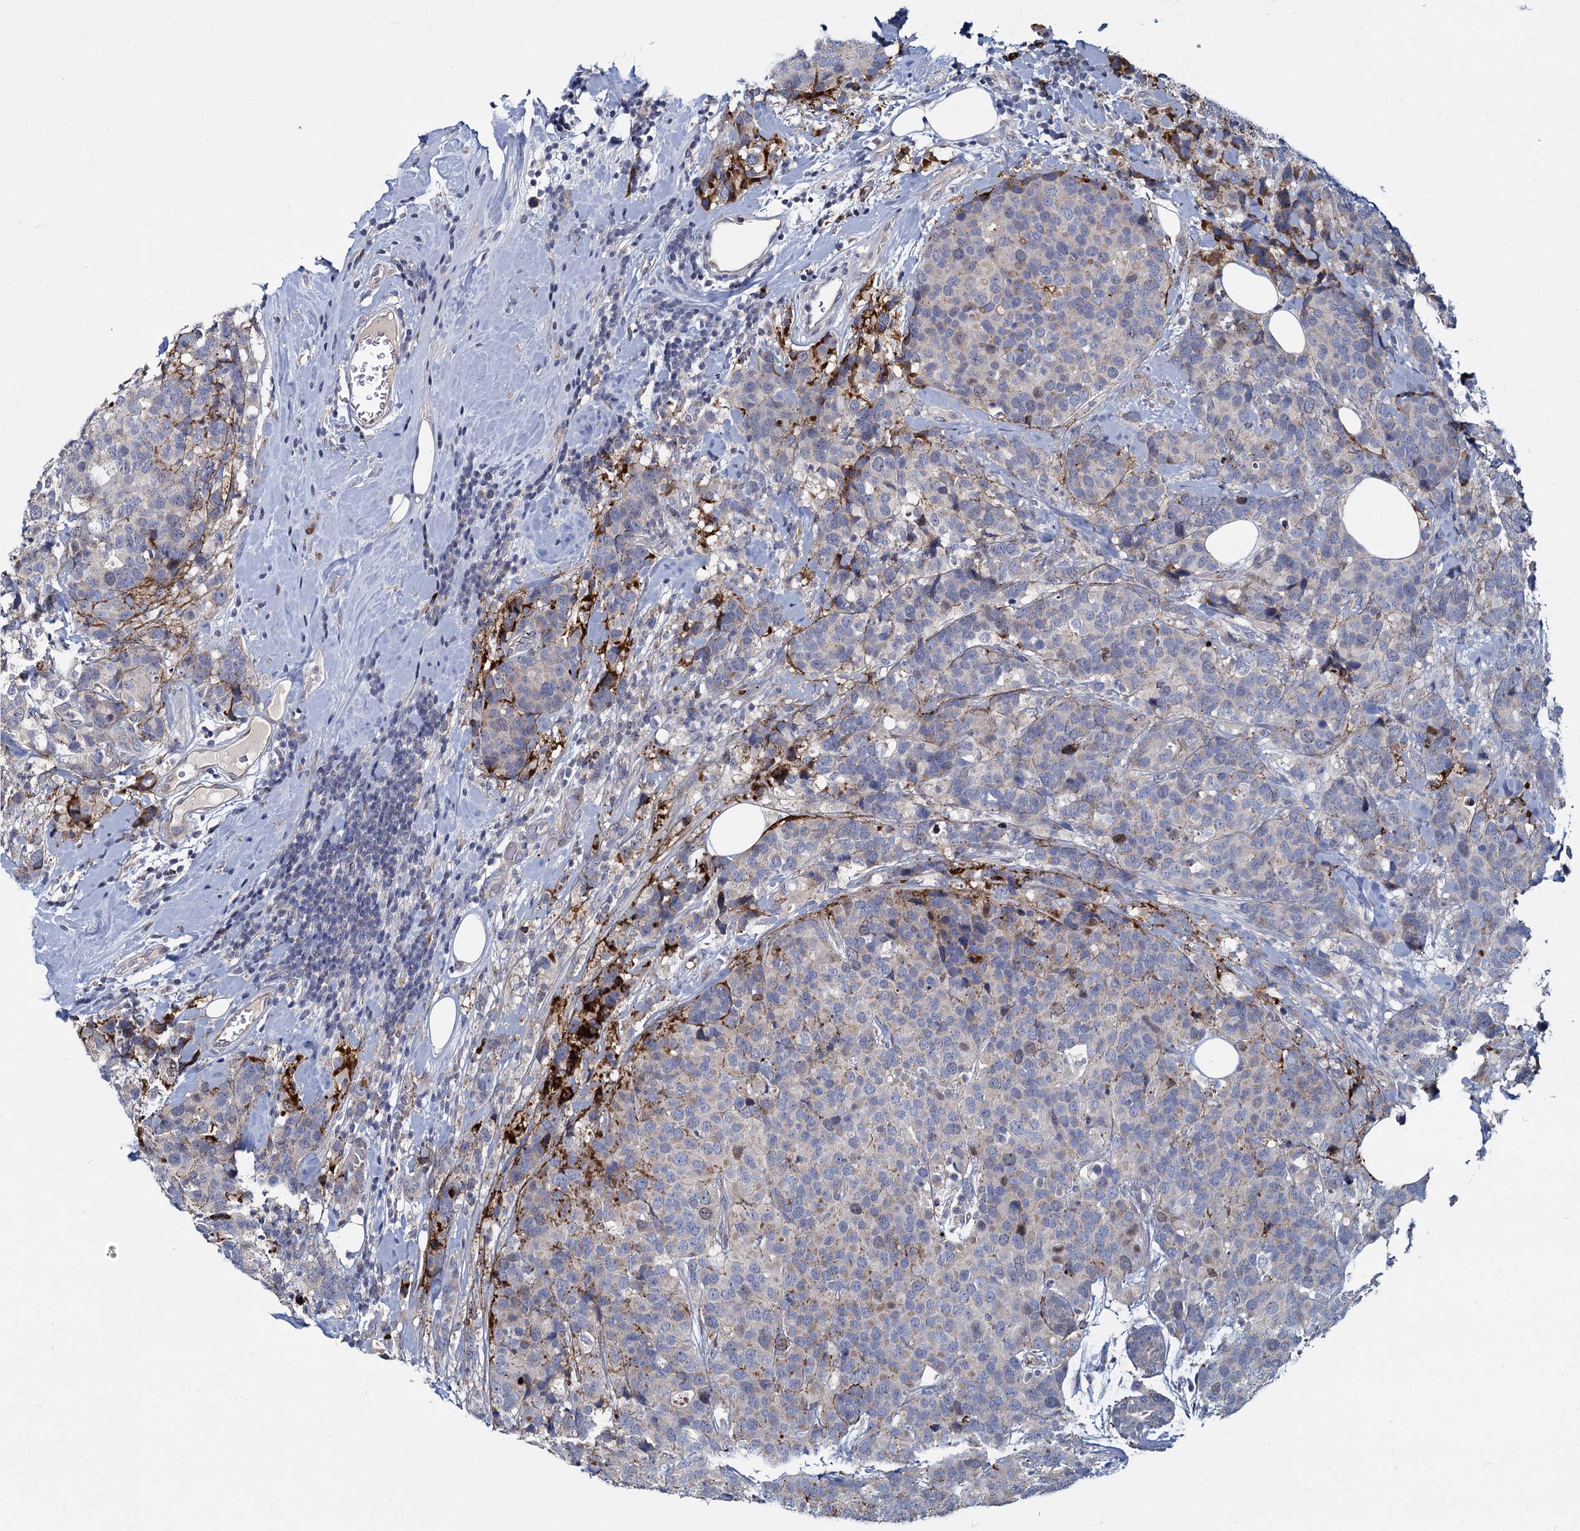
{"staining": {"intensity": "negative", "quantity": "none", "location": "none"}, "tissue": "breast cancer", "cell_type": "Tumor cells", "image_type": "cancer", "snomed": [{"axis": "morphology", "description": "Lobular carcinoma"}, {"axis": "topography", "description": "Breast"}], "caption": "Tumor cells are negative for protein expression in human lobular carcinoma (breast).", "gene": "DCUN1D2", "patient": {"sex": "female", "age": 59}}